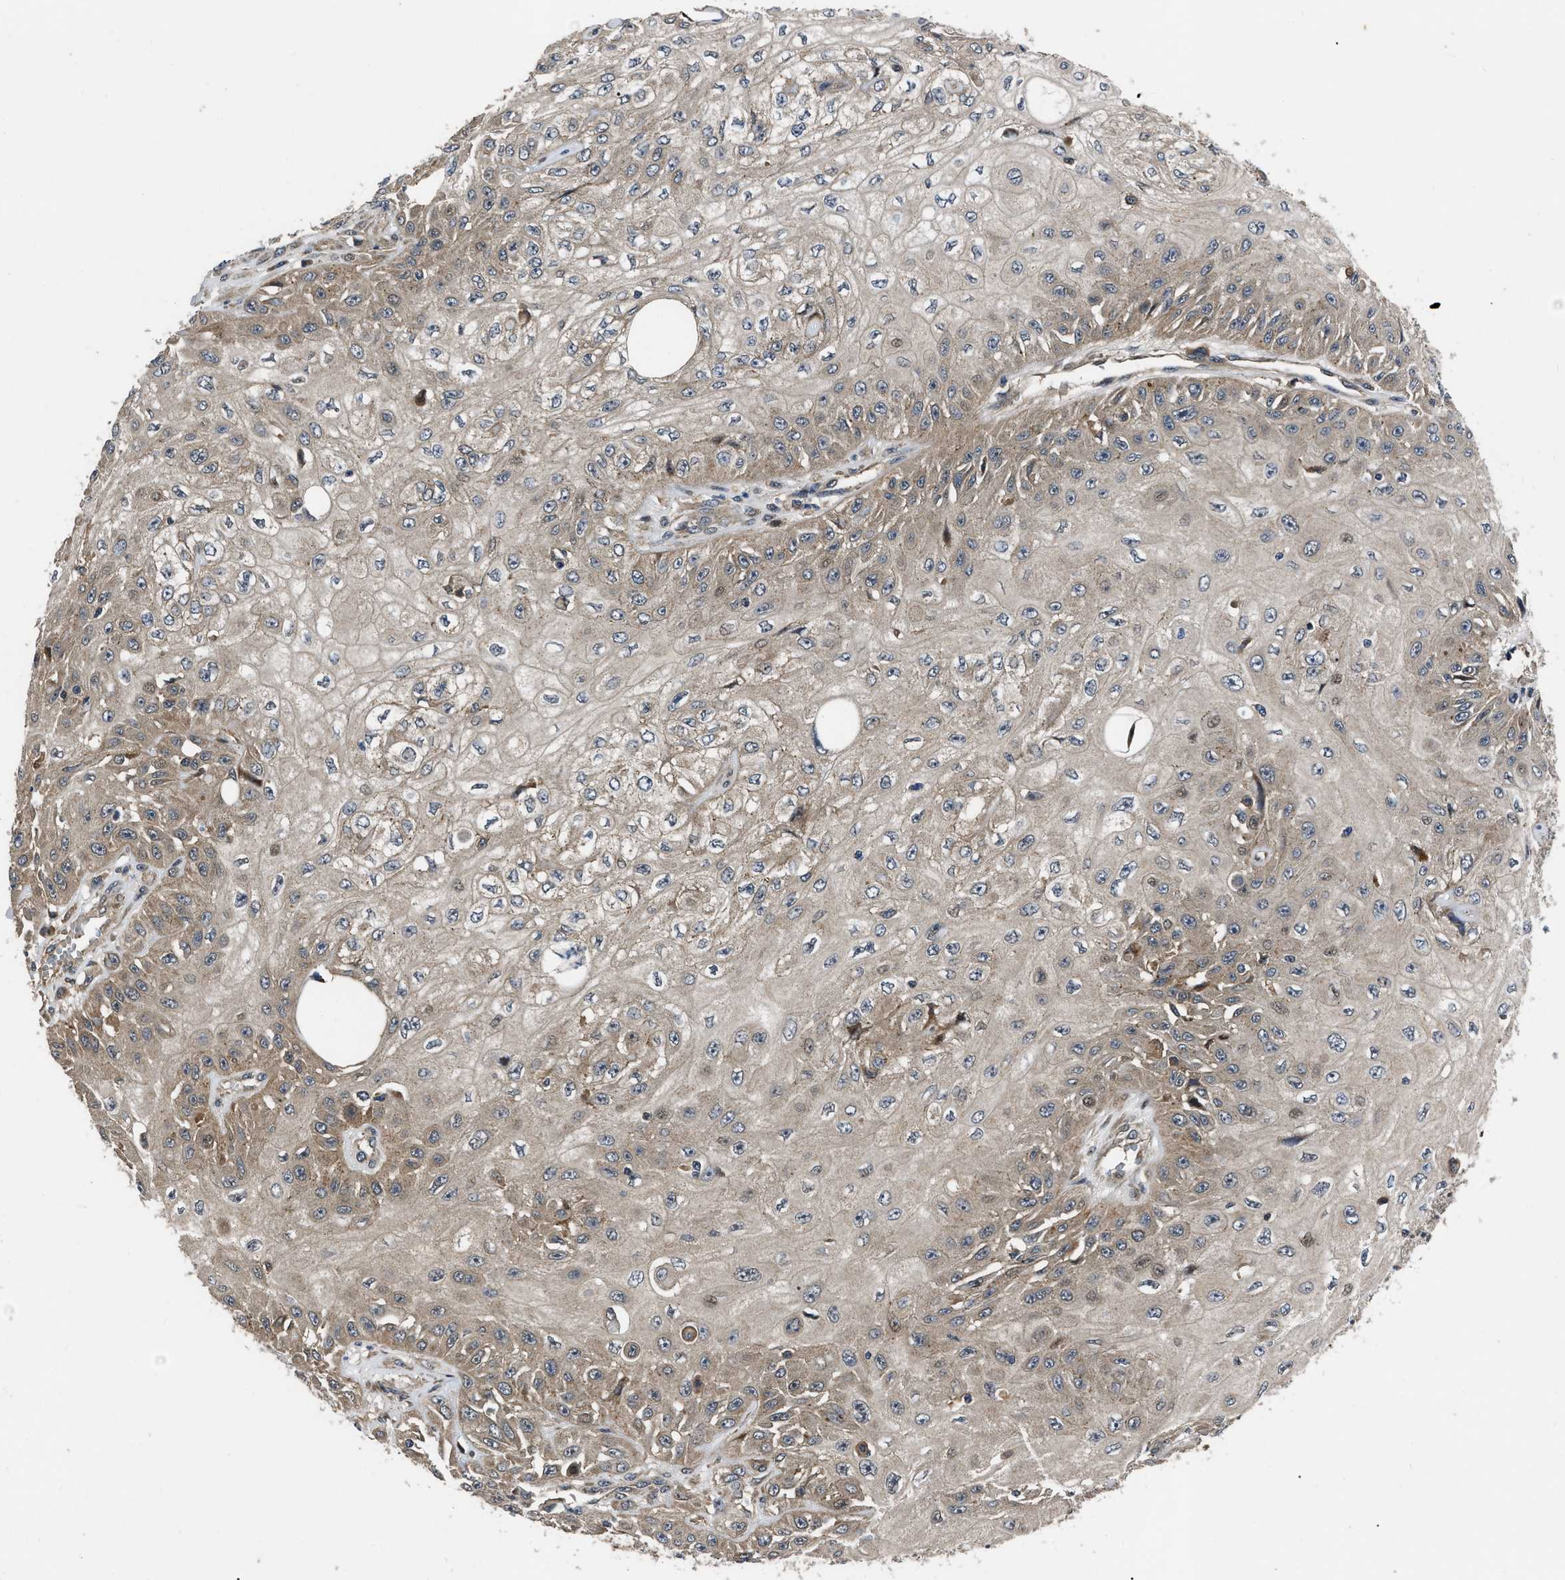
{"staining": {"intensity": "moderate", "quantity": ">75%", "location": "cytoplasmic/membranous"}, "tissue": "skin cancer", "cell_type": "Tumor cells", "image_type": "cancer", "snomed": [{"axis": "morphology", "description": "Squamous cell carcinoma, NOS"}, {"axis": "morphology", "description": "Squamous cell carcinoma, metastatic, NOS"}, {"axis": "topography", "description": "Skin"}, {"axis": "topography", "description": "Lymph node"}], "caption": "Brown immunohistochemical staining in squamous cell carcinoma (skin) shows moderate cytoplasmic/membranous expression in approximately >75% of tumor cells. (DAB = brown stain, brightfield microscopy at high magnification).", "gene": "PPWD1", "patient": {"sex": "male", "age": 75}}